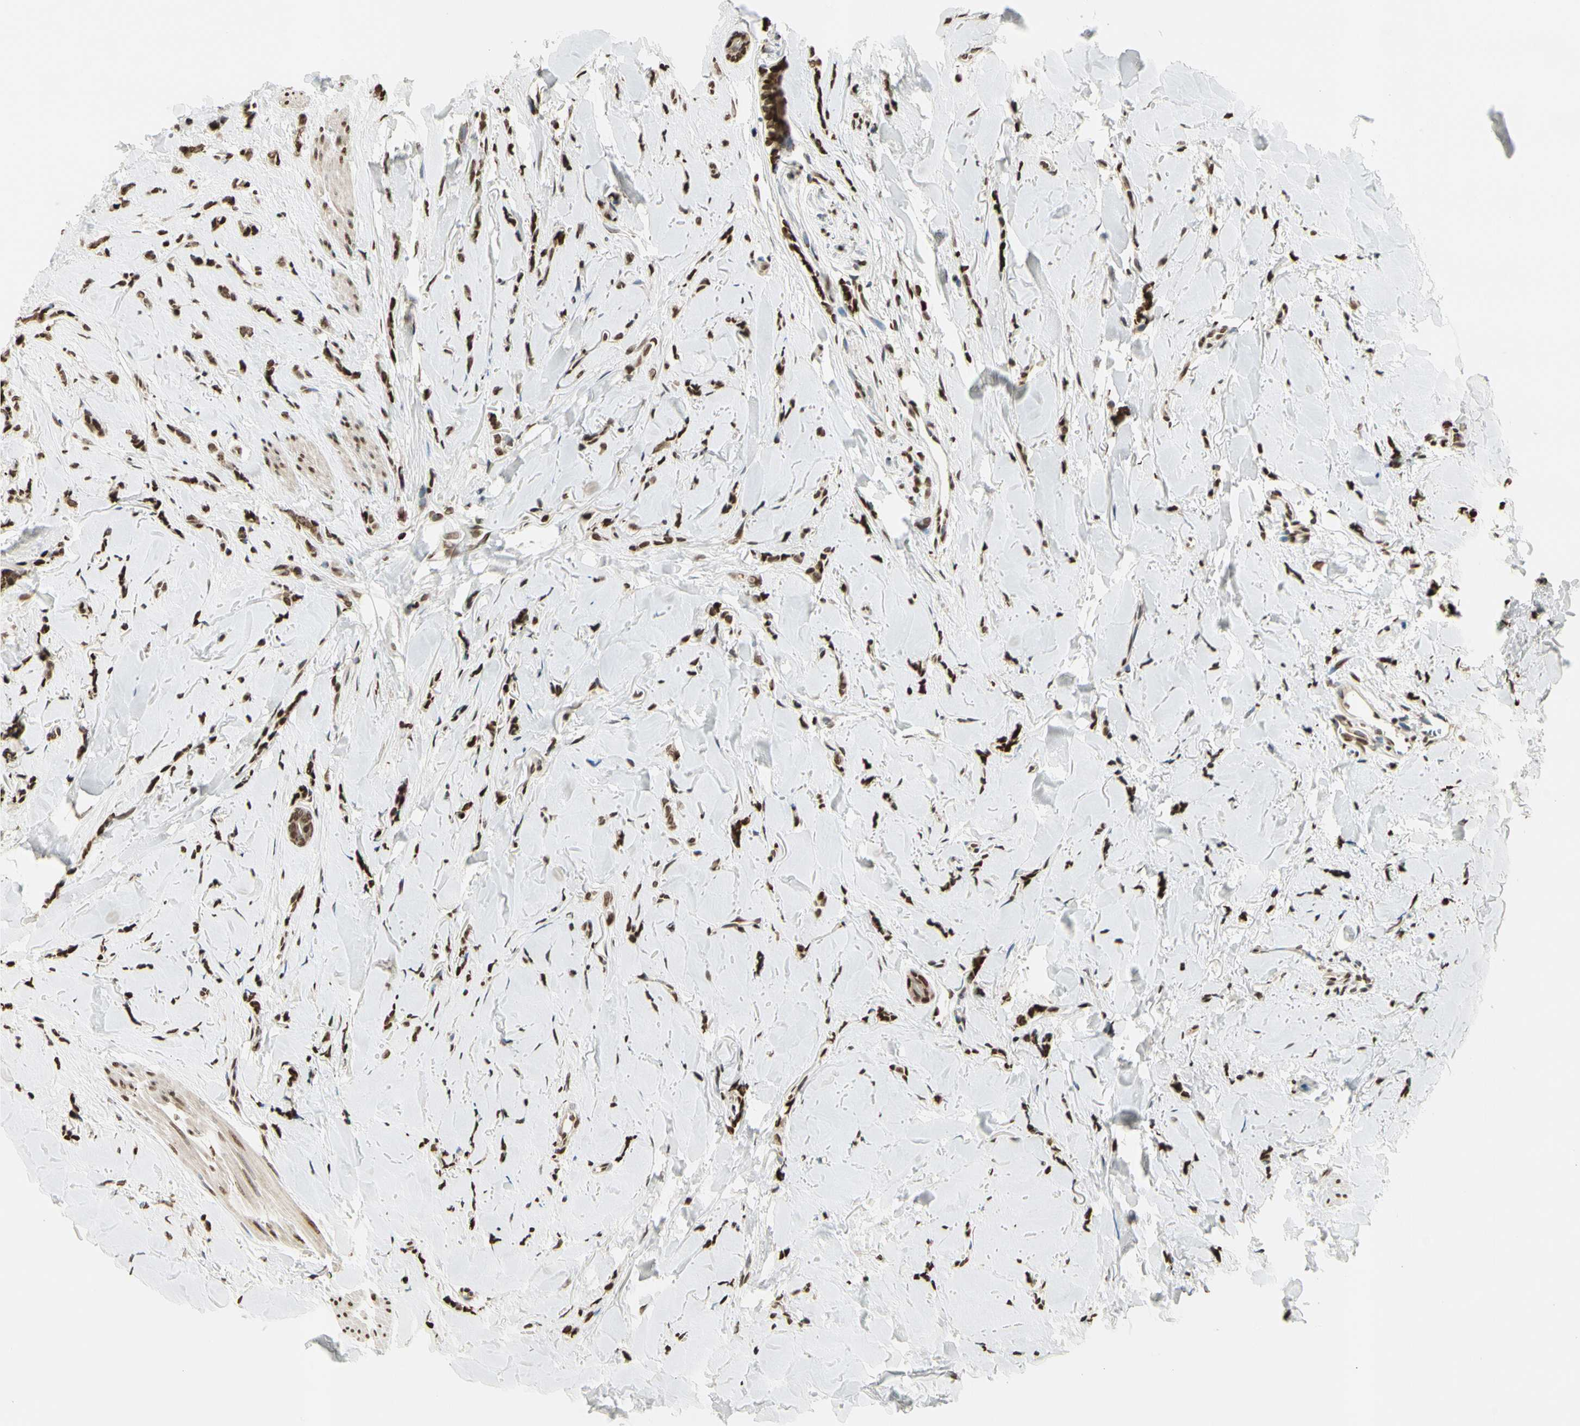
{"staining": {"intensity": "strong", "quantity": ">75%", "location": "nuclear"}, "tissue": "breast cancer", "cell_type": "Tumor cells", "image_type": "cancer", "snomed": [{"axis": "morphology", "description": "Lobular carcinoma"}, {"axis": "topography", "description": "Skin"}, {"axis": "topography", "description": "Breast"}], "caption": "This image reveals immunohistochemistry (IHC) staining of breast cancer, with high strong nuclear expression in about >75% of tumor cells.", "gene": "RORA", "patient": {"sex": "female", "age": 46}}